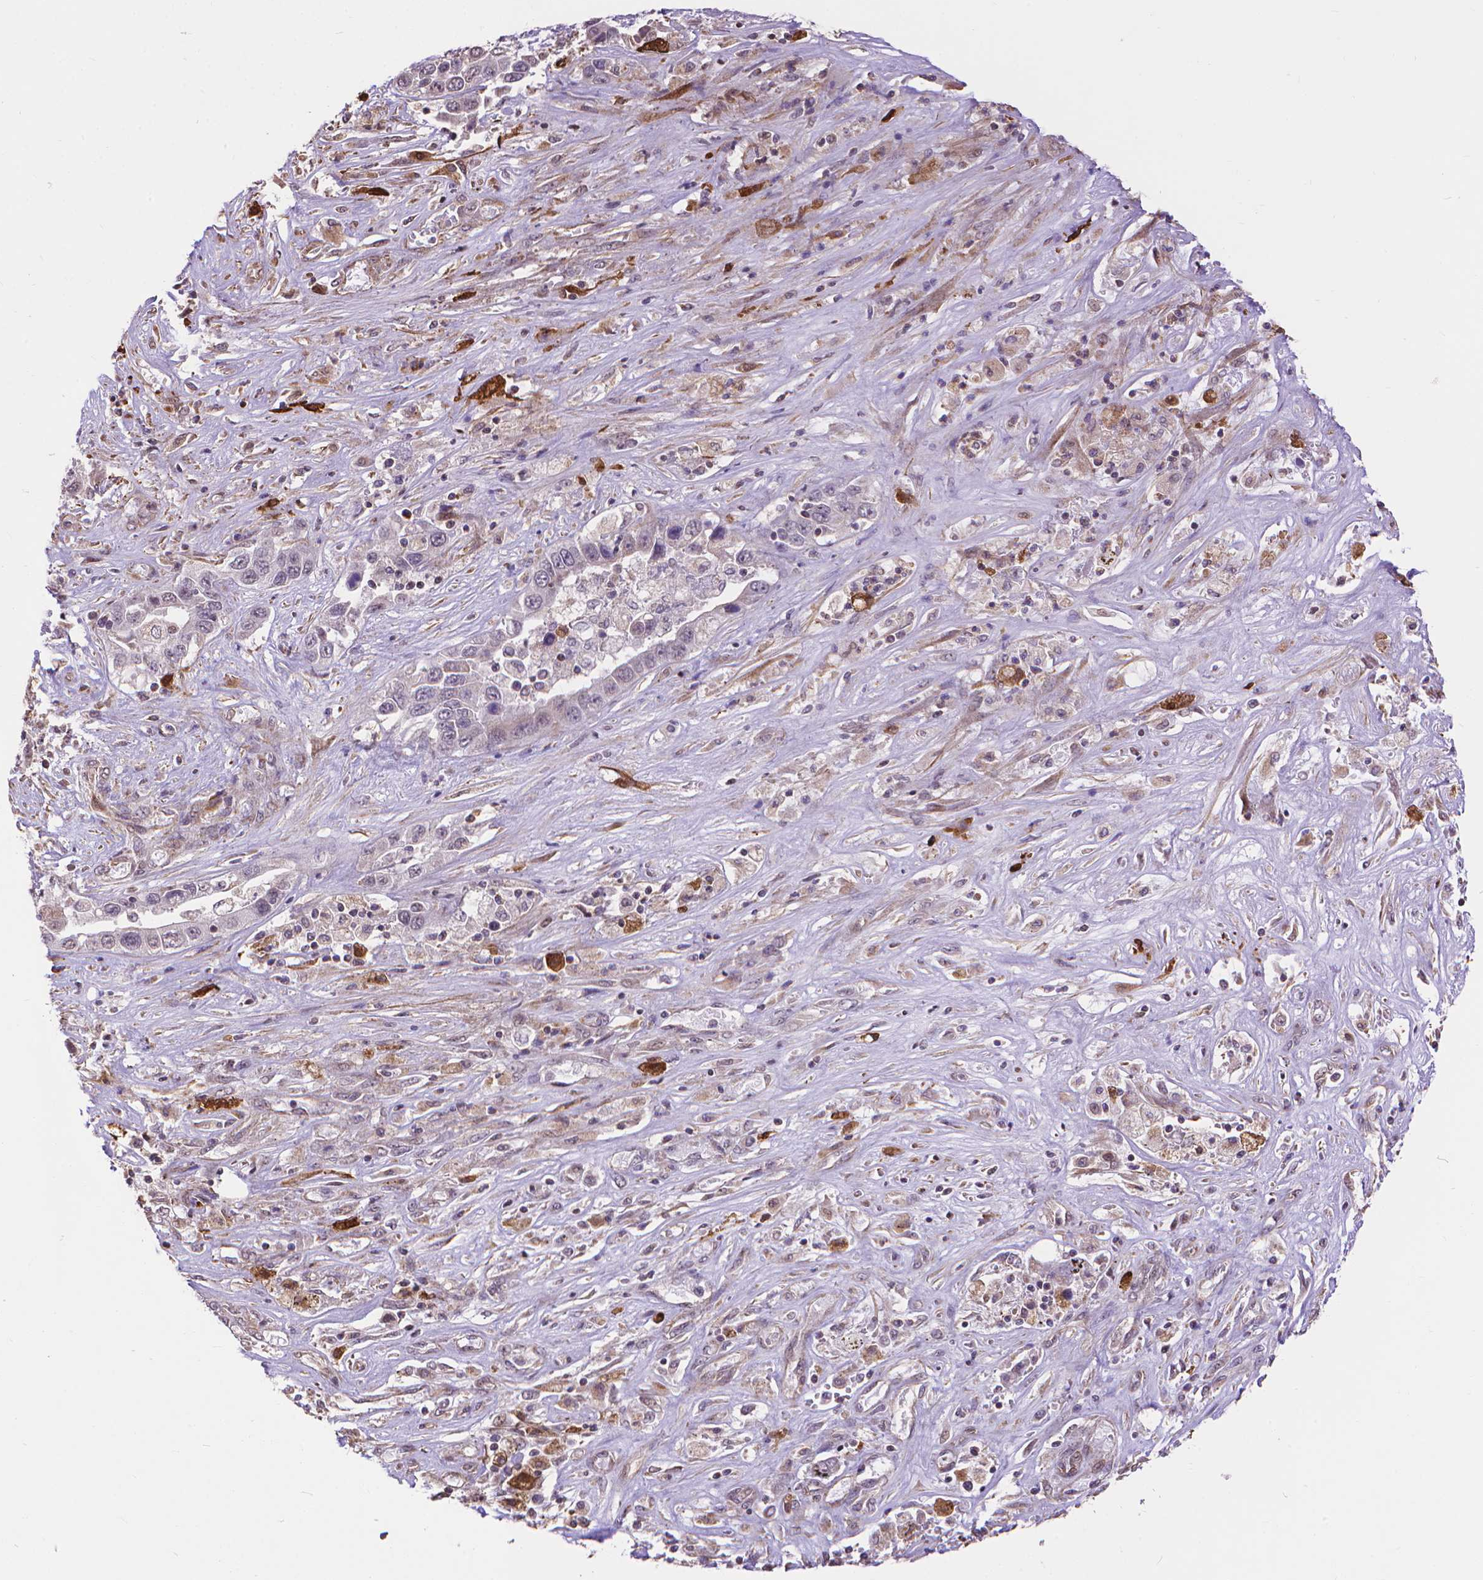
{"staining": {"intensity": "negative", "quantity": "none", "location": "none"}, "tissue": "liver cancer", "cell_type": "Tumor cells", "image_type": "cancer", "snomed": [{"axis": "morphology", "description": "Cholangiocarcinoma"}, {"axis": "topography", "description": "Liver"}], "caption": "Micrograph shows no significant protein positivity in tumor cells of liver cholangiocarcinoma.", "gene": "TMEM135", "patient": {"sex": "female", "age": 52}}